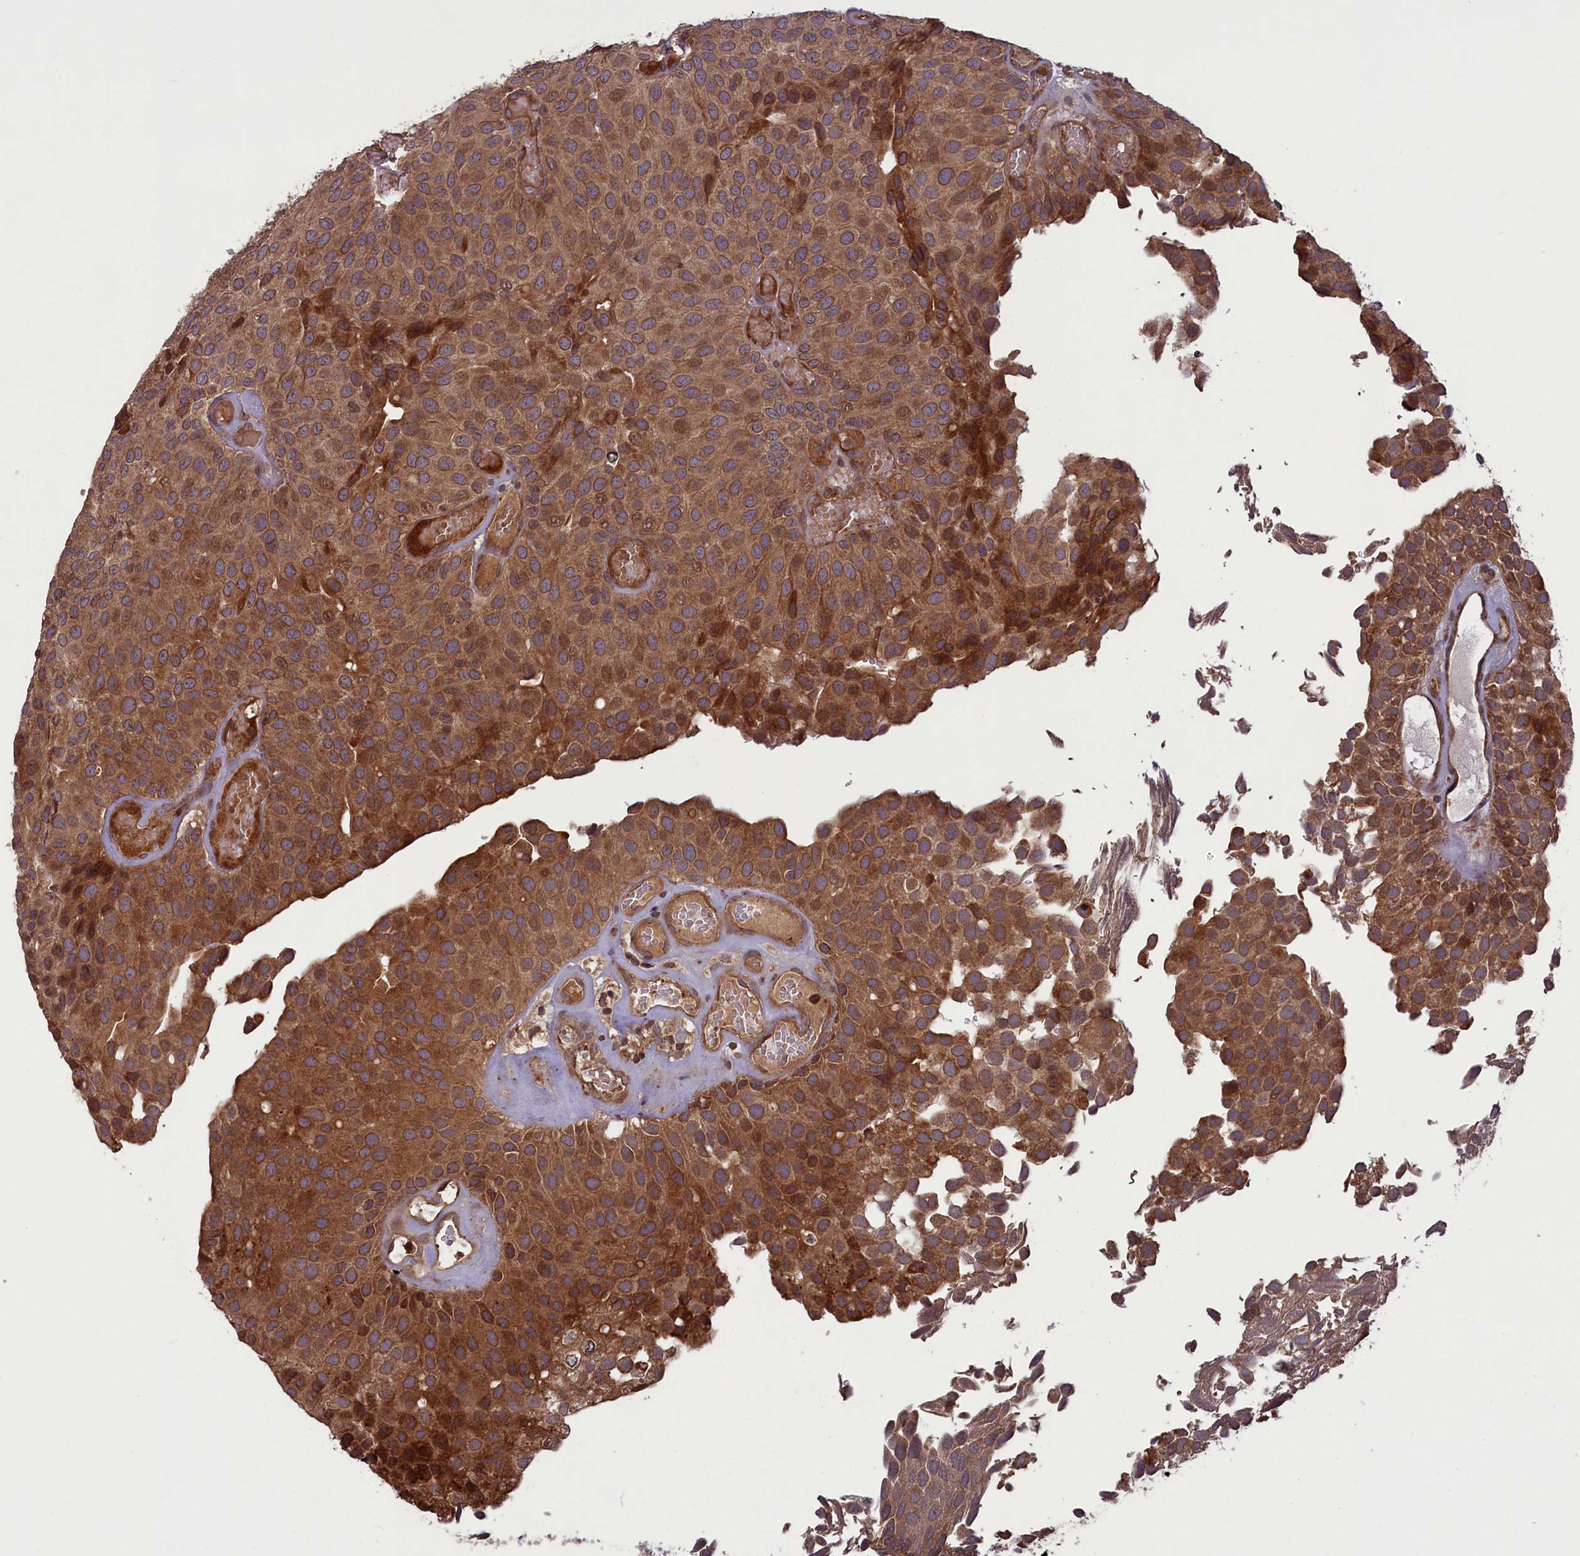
{"staining": {"intensity": "moderate", "quantity": ">75%", "location": "cytoplasmic/membranous"}, "tissue": "urothelial cancer", "cell_type": "Tumor cells", "image_type": "cancer", "snomed": [{"axis": "morphology", "description": "Urothelial carcinoma, Low grade"}, {"axis": "topography", "description": "Urinary bladder"}], "caption": "There is medium levels of moderate cytoplasmic/membranous positivity in tumor cells of urothelial carcinoma (low-grade), as demonstrated by immunohistochemical staining (brown color).", "gene": "CCDC125", "patient": {"sex": "male", "age": 89}}